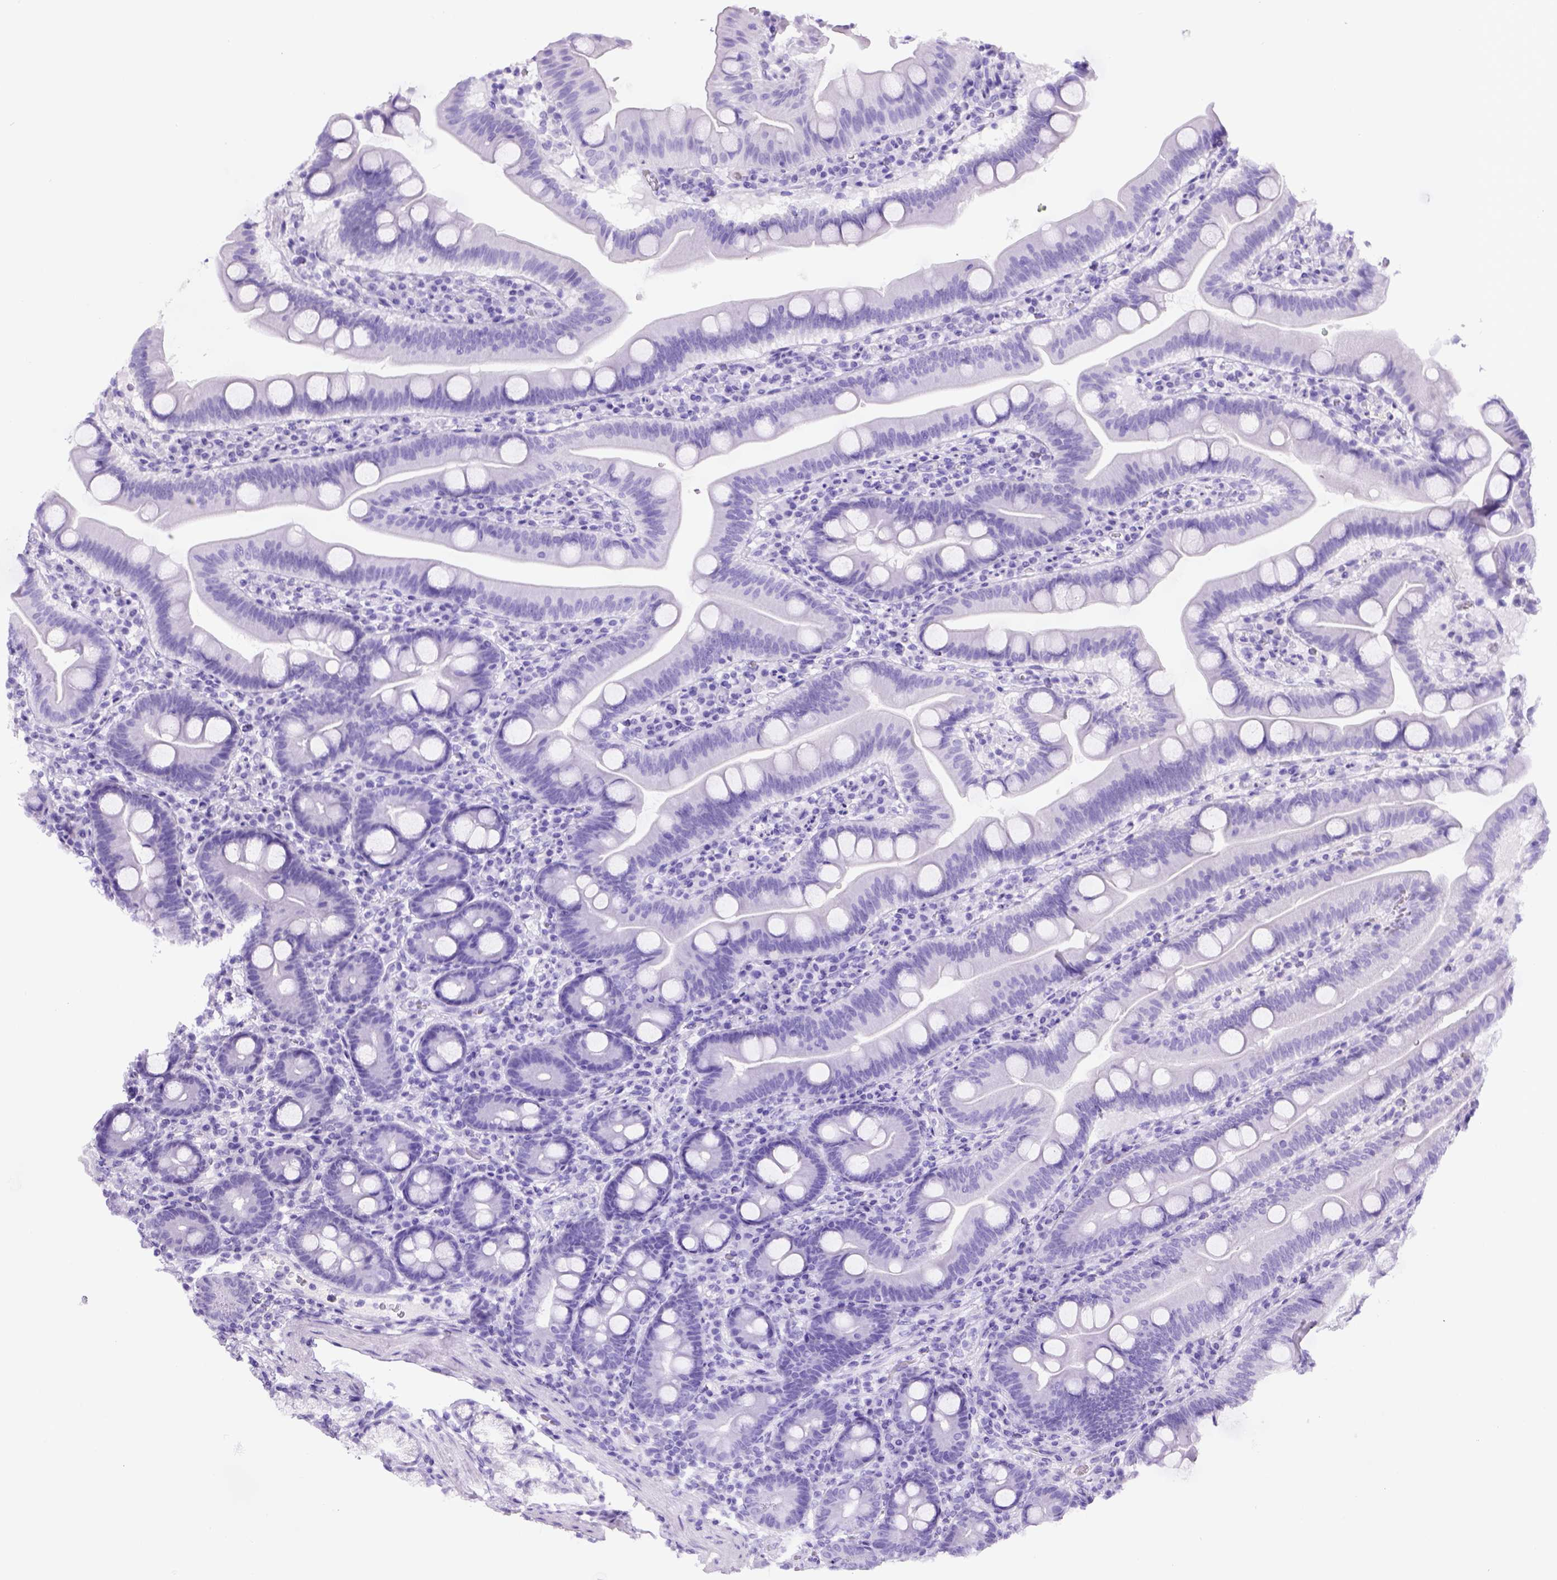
{"staining": {"intensity": "negative", "quantity": "none", "location": "none"}, "tissue": "duodenum", "cell_type": "Glandular cells", "image_type": "normal", "snomed": [{"axis": "morphology", "description": "Normal tissue, NOS"}, {"axis": "topography", "description": "Duodenum"}], "caption": "The IHC photomicrograph has no significant positivity in glandular cells of duodenum. The staining is performed using DAB brown chromogen with nuclei counter-stained in using hematoxylin.", "gene": "ITIH4", "patient": {"sex": "male", "age": 59}}